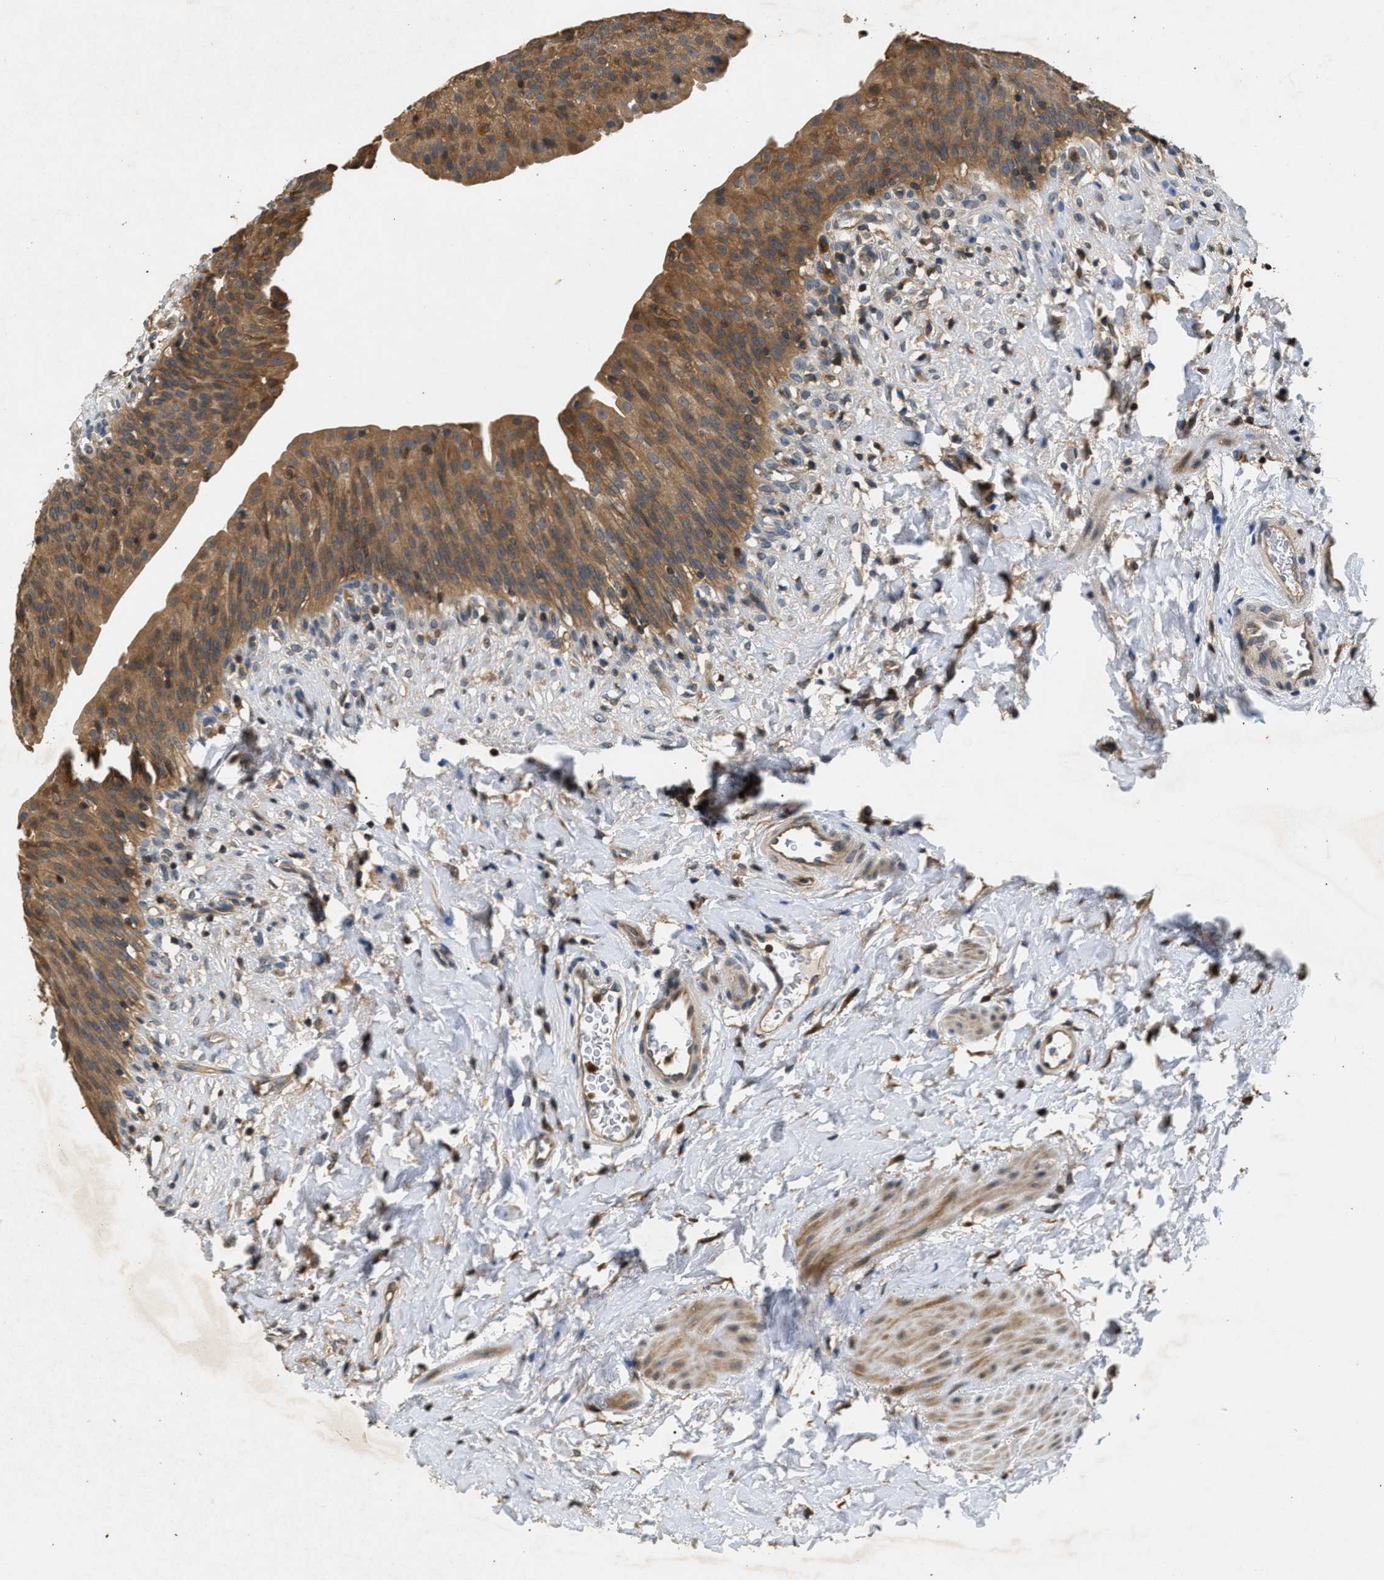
{"staining": {"intensity": "moderate", "quantity": ">75%", "location": "cytoplasmic/membranous"}, "tissue": "urinary bladder", "cell_type": "Urothelial cells", "image_type": "normal", "snomed": [{"axis": "morphology", "description": "Normal tissue, NOS"}, {"axis": "topography", "description": "Urinary bladder"}], "caption": "Immunohistochemistry image of benign urinary bladder: human urinary bladder stained using IHC demonstrates medium levels of moderate protein expression localized specifically in the cytoplasmic/membranous of urothelial cells, appearing as a cytoplasmic/membranous brown color.", "gene": "CHUK", "patient": {"sex": "female", "age": 79}}